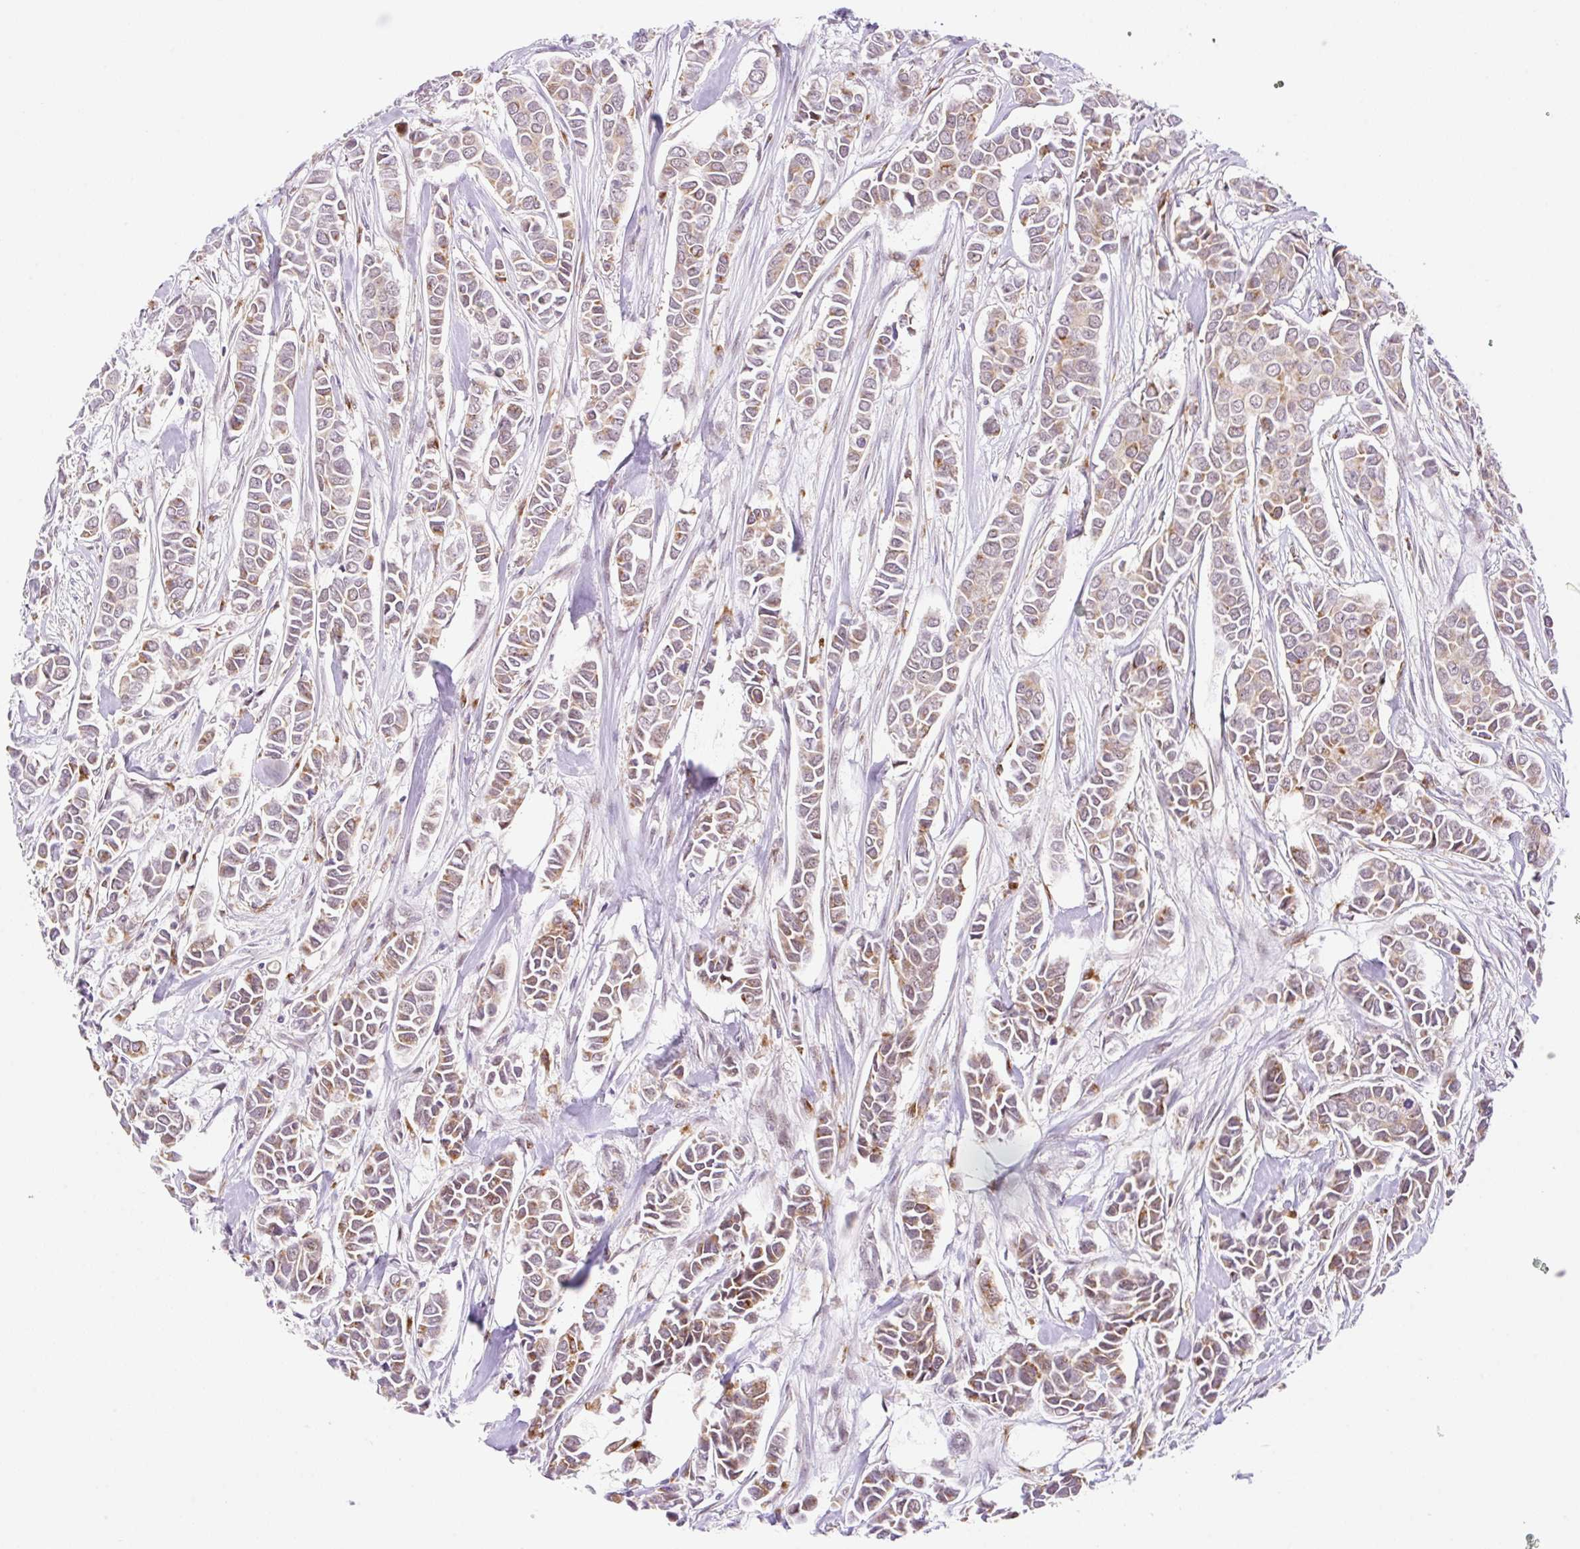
{"staining": {"intensity": "moderate", "quantity": "25%-75%", "location": "cytoplasmic/membranous"}, "tissue": "breast cancer", "cell_type": "Tumor cells", "image_type": "cancer", "snomed": [{"axis": "morphology", "description": "Duct carcinoma"}, {"axis": "topography", "description": "Breast"}], "caption": "Tumor cells show medium levels of moderate cytoplasmic/membranous positivity in approximately 25%-75% of cells in human infiltrating ductal carcinoma (breast).", "gene": "CEBPZOS", "patient": {"sex": "female", "age": 84}}